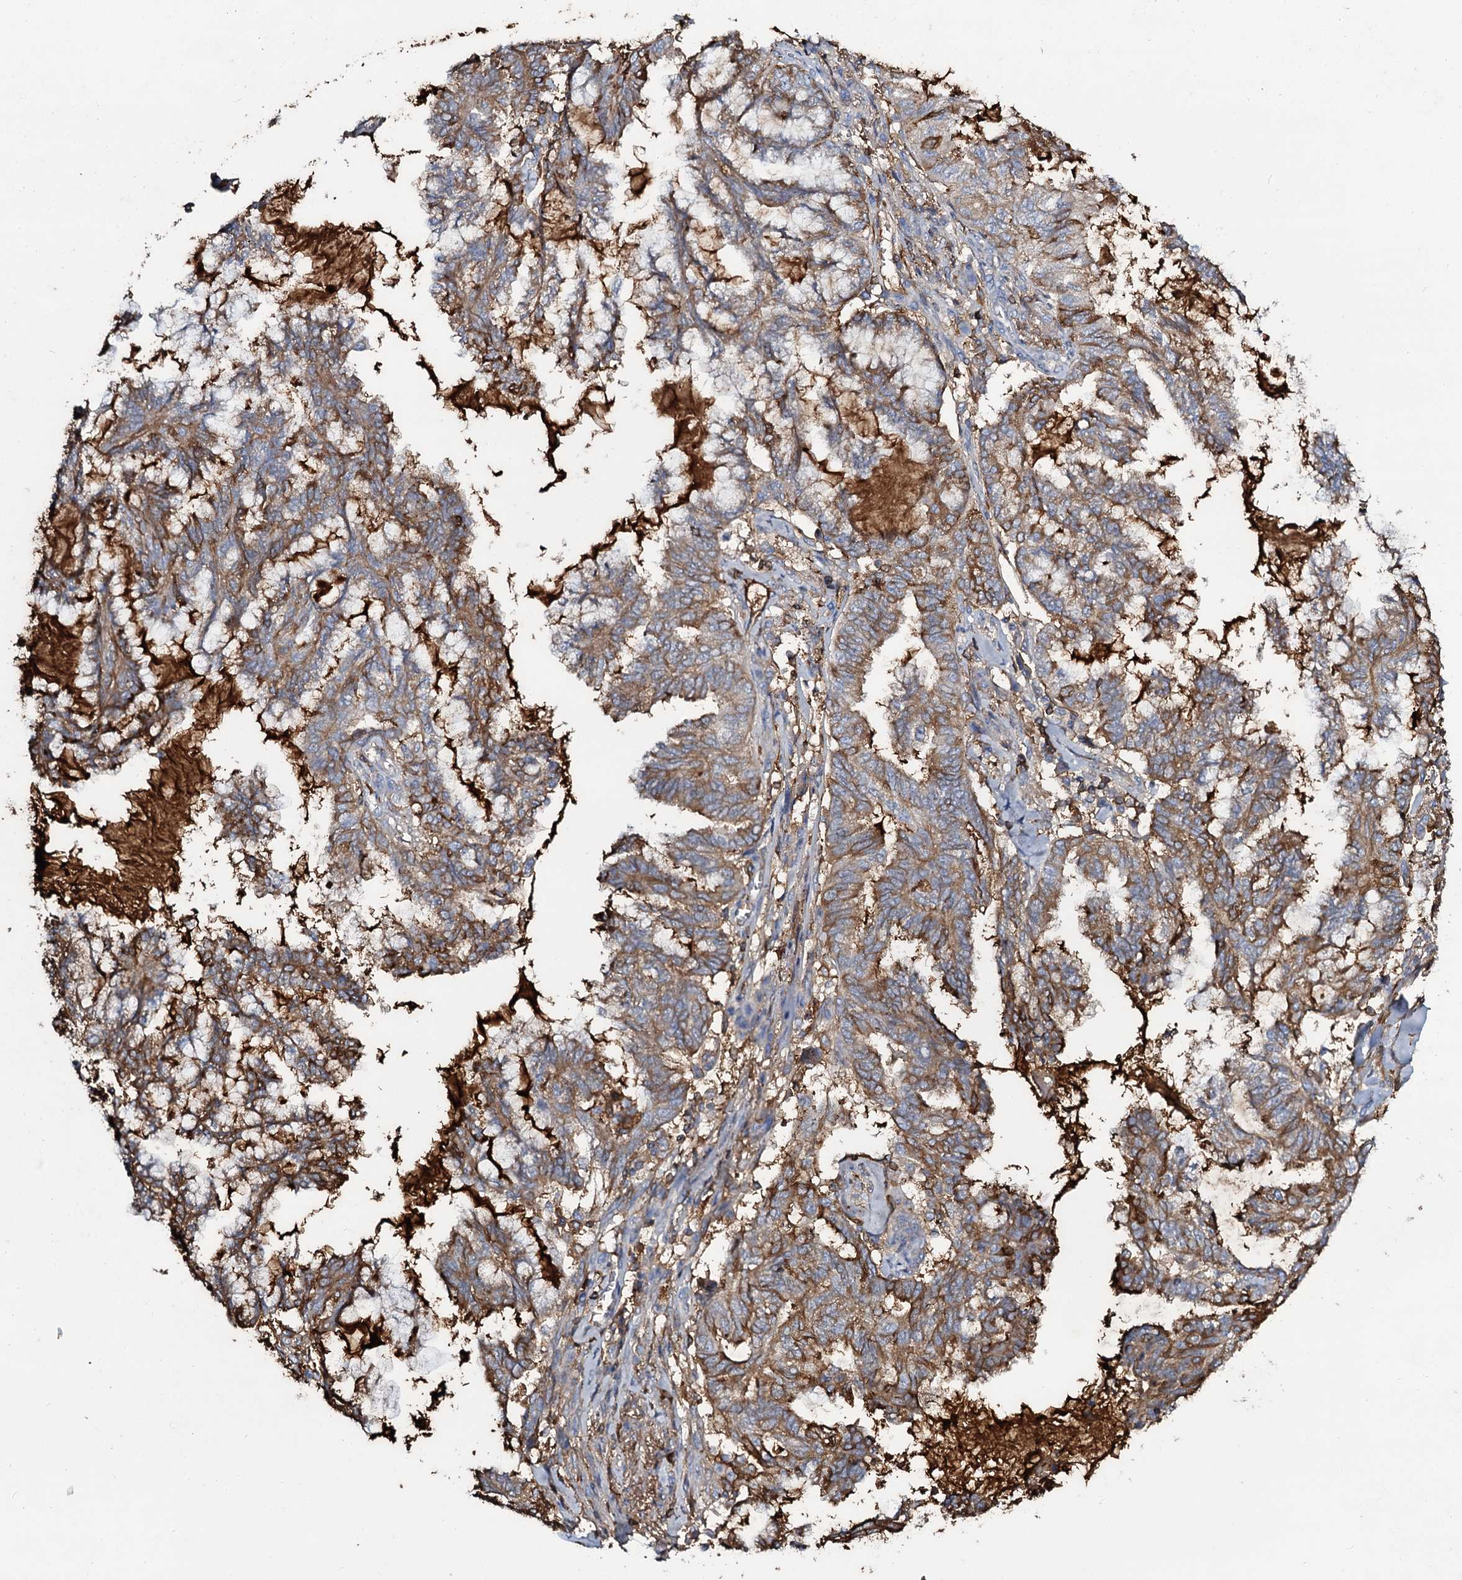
{"staining": {"intensity": "moderate", "quantity": ">75%", "location": "cytoplasmic/membranous"}, "tissue": "endometrial cancer", "cell_type": "Tumor cells", "image_type": "cancer", "snomed": [{"axis": "morphology", "description": "Adenocarcinoma, NOS"}, {"axis": "topography", "description": "Endometrium"}], "caption": "Immunohistochemistry (IHC) (DAB (3,3'-diaminobenzidine)) staining of human adenocarcinoma (endometrial) displays moderate cytoplasmic/membranous protein positivity in about >75% of tumor cells. (Stains: DAB in brown, nuclei in blue, Microscopy: brightfield microscopy at high magnification).", "gene": "EDN1", "patient": {"sex": "female", "age": 86}}